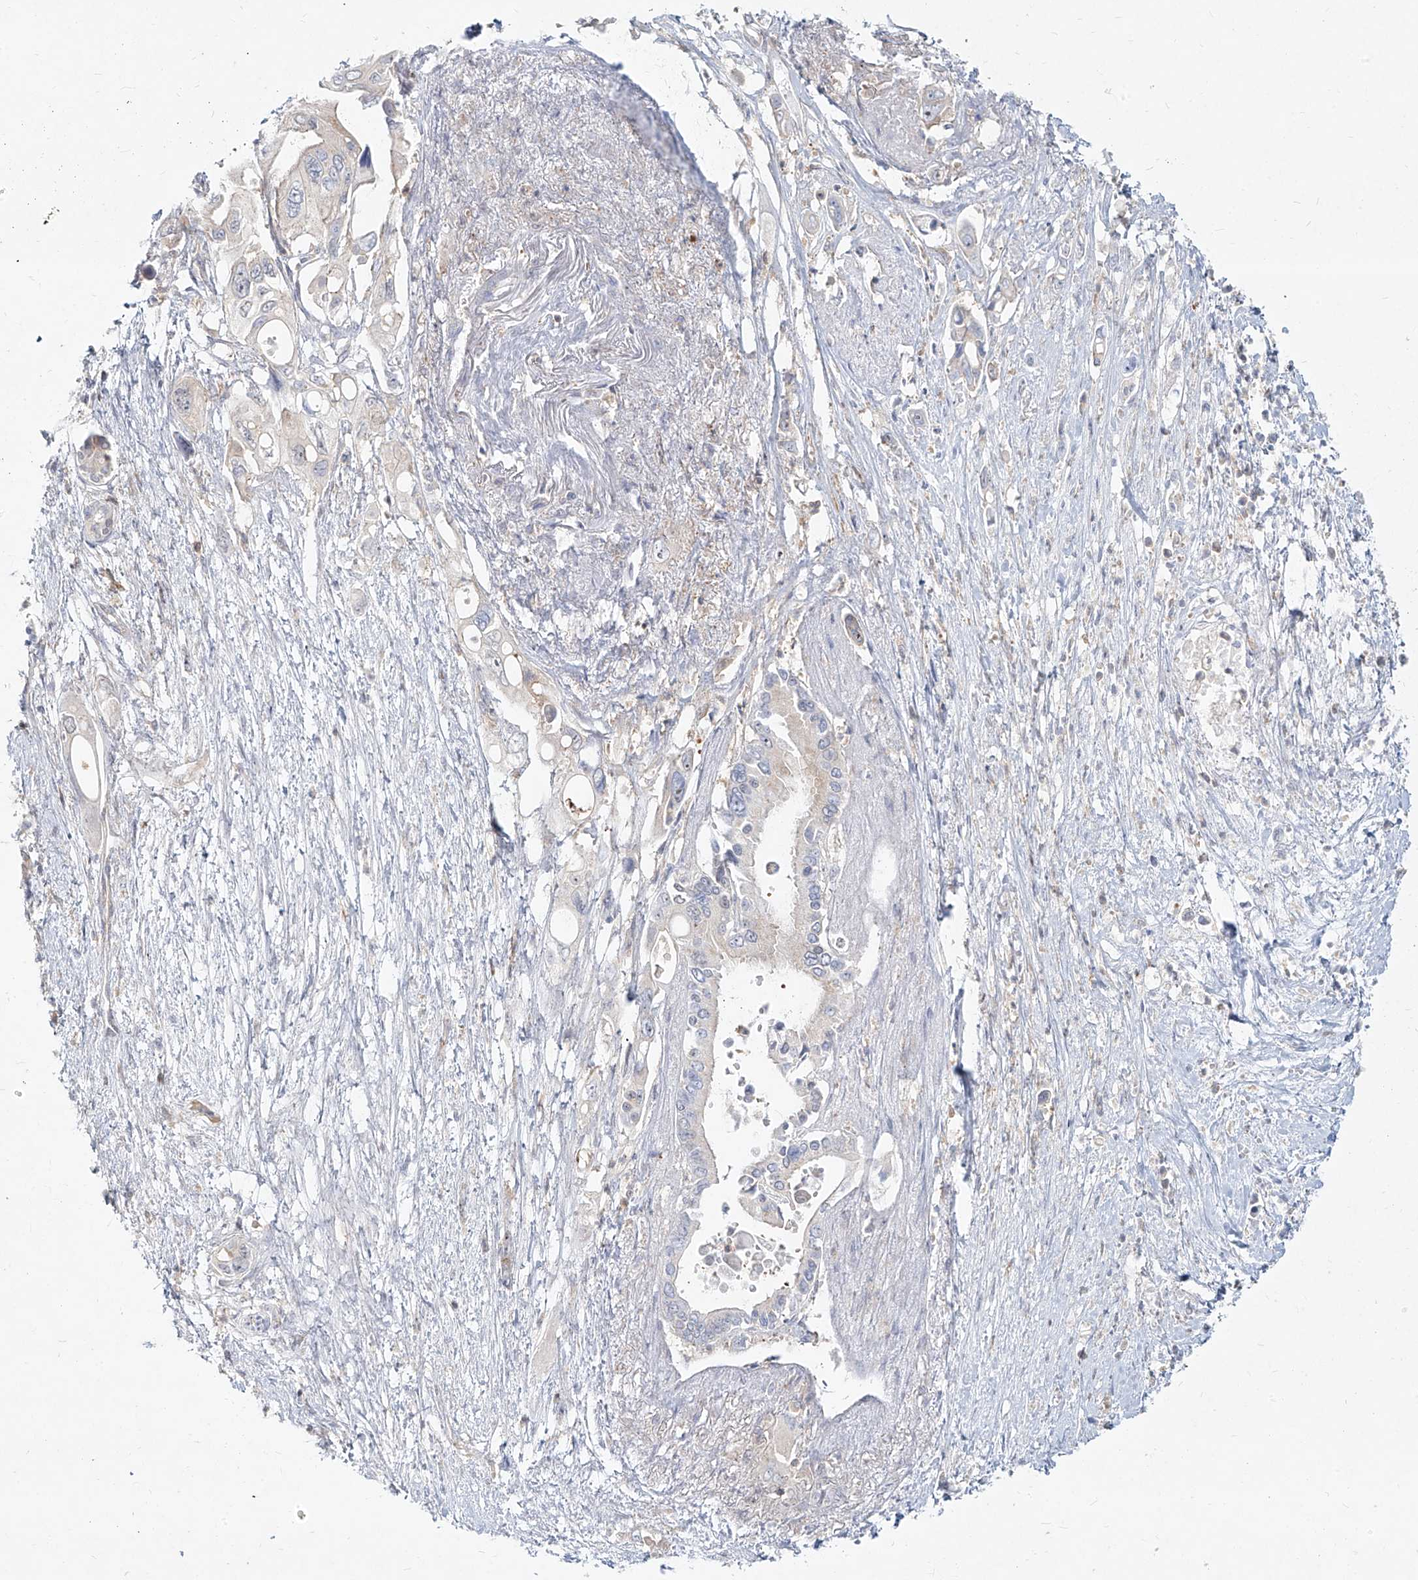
{"staining": {"intensity": "negative", "quantity": "none", "location": "none"}, "tissue": "pancreatic cancer", "cell_type": "Tumor cells", "image_type": "cancer", "snomed": [{"axis": "morphology", "description": "Adenocarcinoma, NOS"}, {"axis": "topography", "description": "Pancreas"}], "caption": "This is an IHC photomicrograph of adenocarcinoma (pancreatic). There is no staining in tumor cells.", "gene": "SLC2A12", "patient": {"sex": "male", "age": 66}}